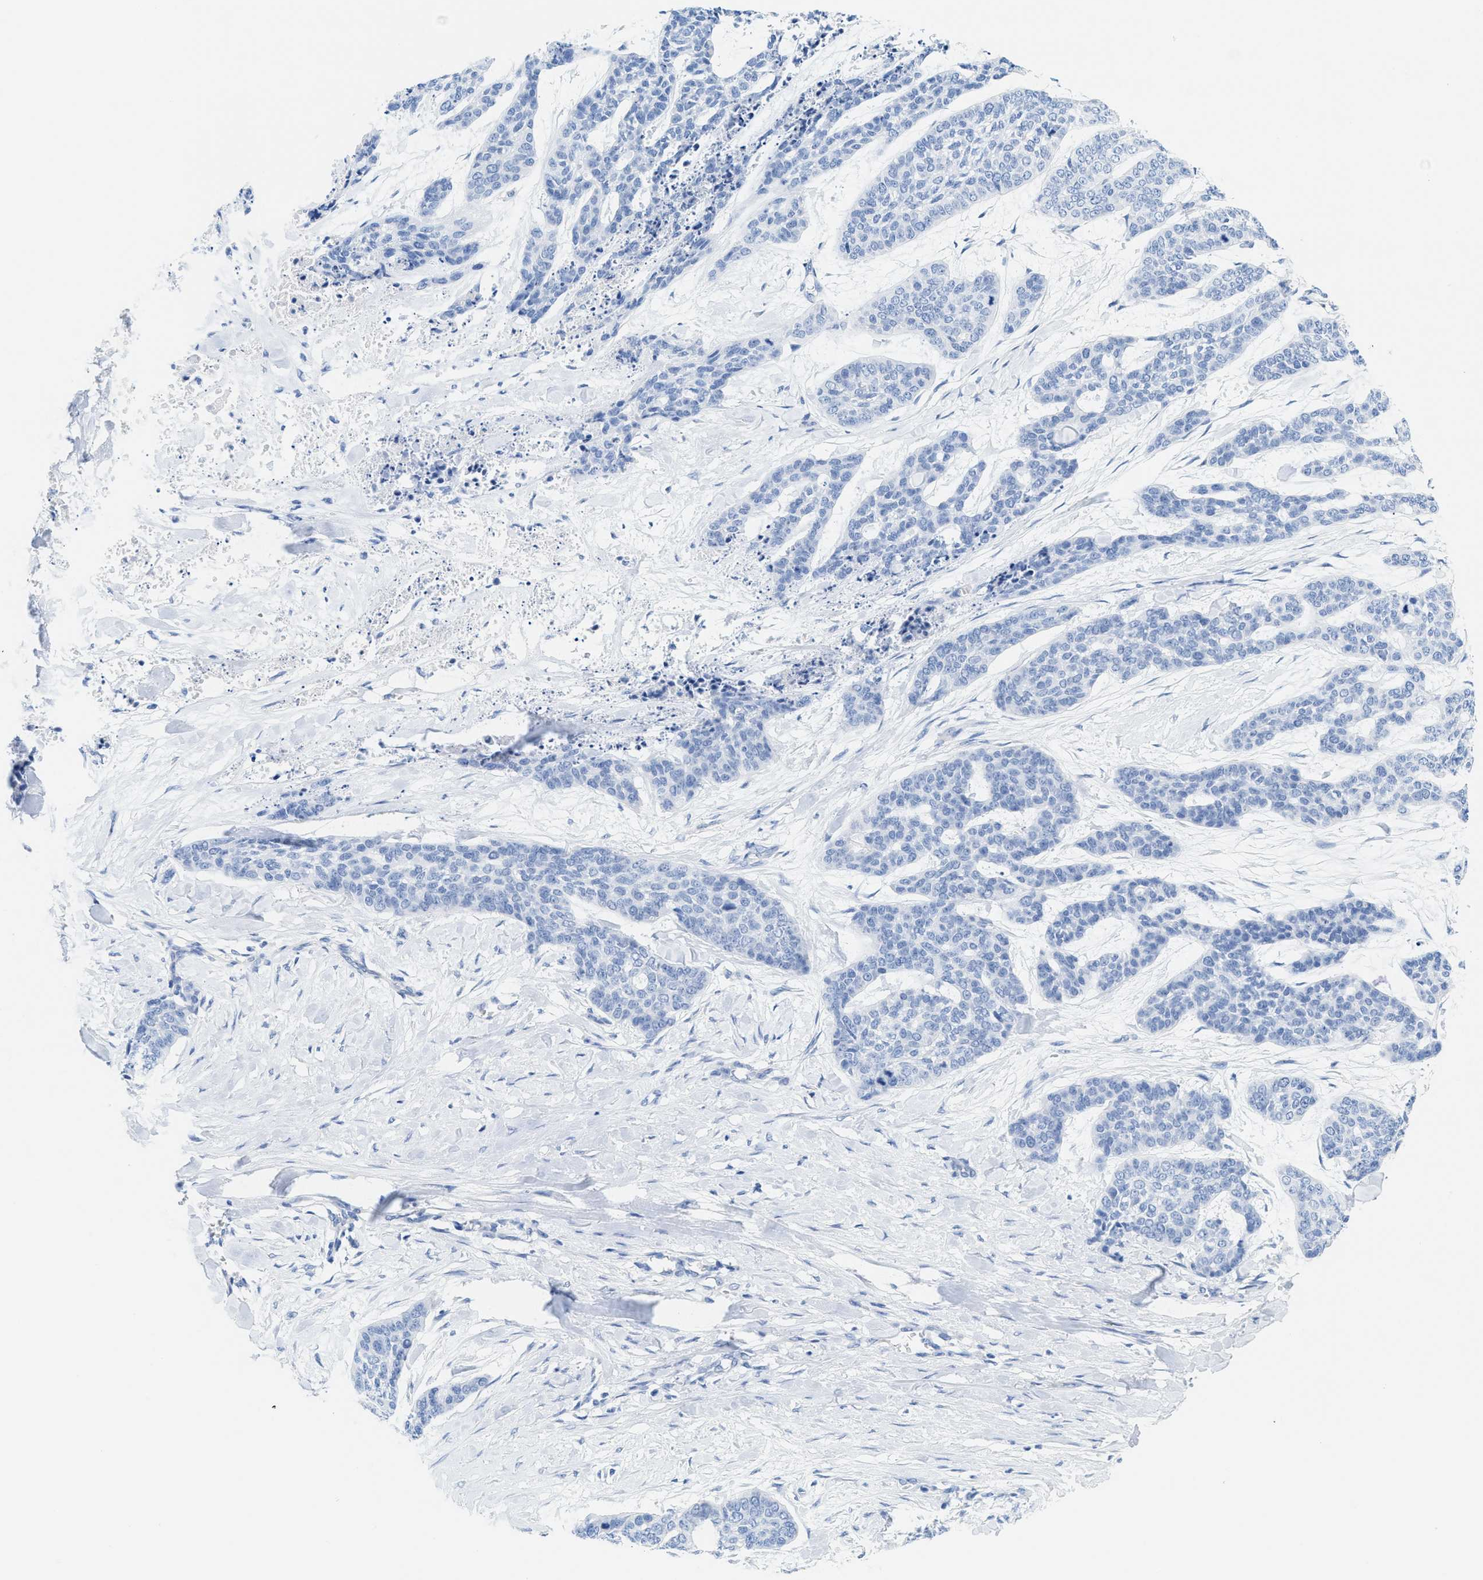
{"staining": {"intensity": "negative", "quantity": "none", "location": "none"}, "tissue": "skin cancer", "cell_type": "Tumor cells", "image_type": "cancer", "snomed": [{"axis": "morphology", "description": "Basal cell carcinoma"}, {"axis": "topography", "description": "Skin"}], "caption": "Histopathology image shows no protein positivity in tumor cells of skin basal cell carcinoma tissue. (DAB (3,3'-diaminobenzidine) immunohistochemistry, high magnification).", "gene": "ANKFN1", "patient": {"sex": "female", "age": 64}}